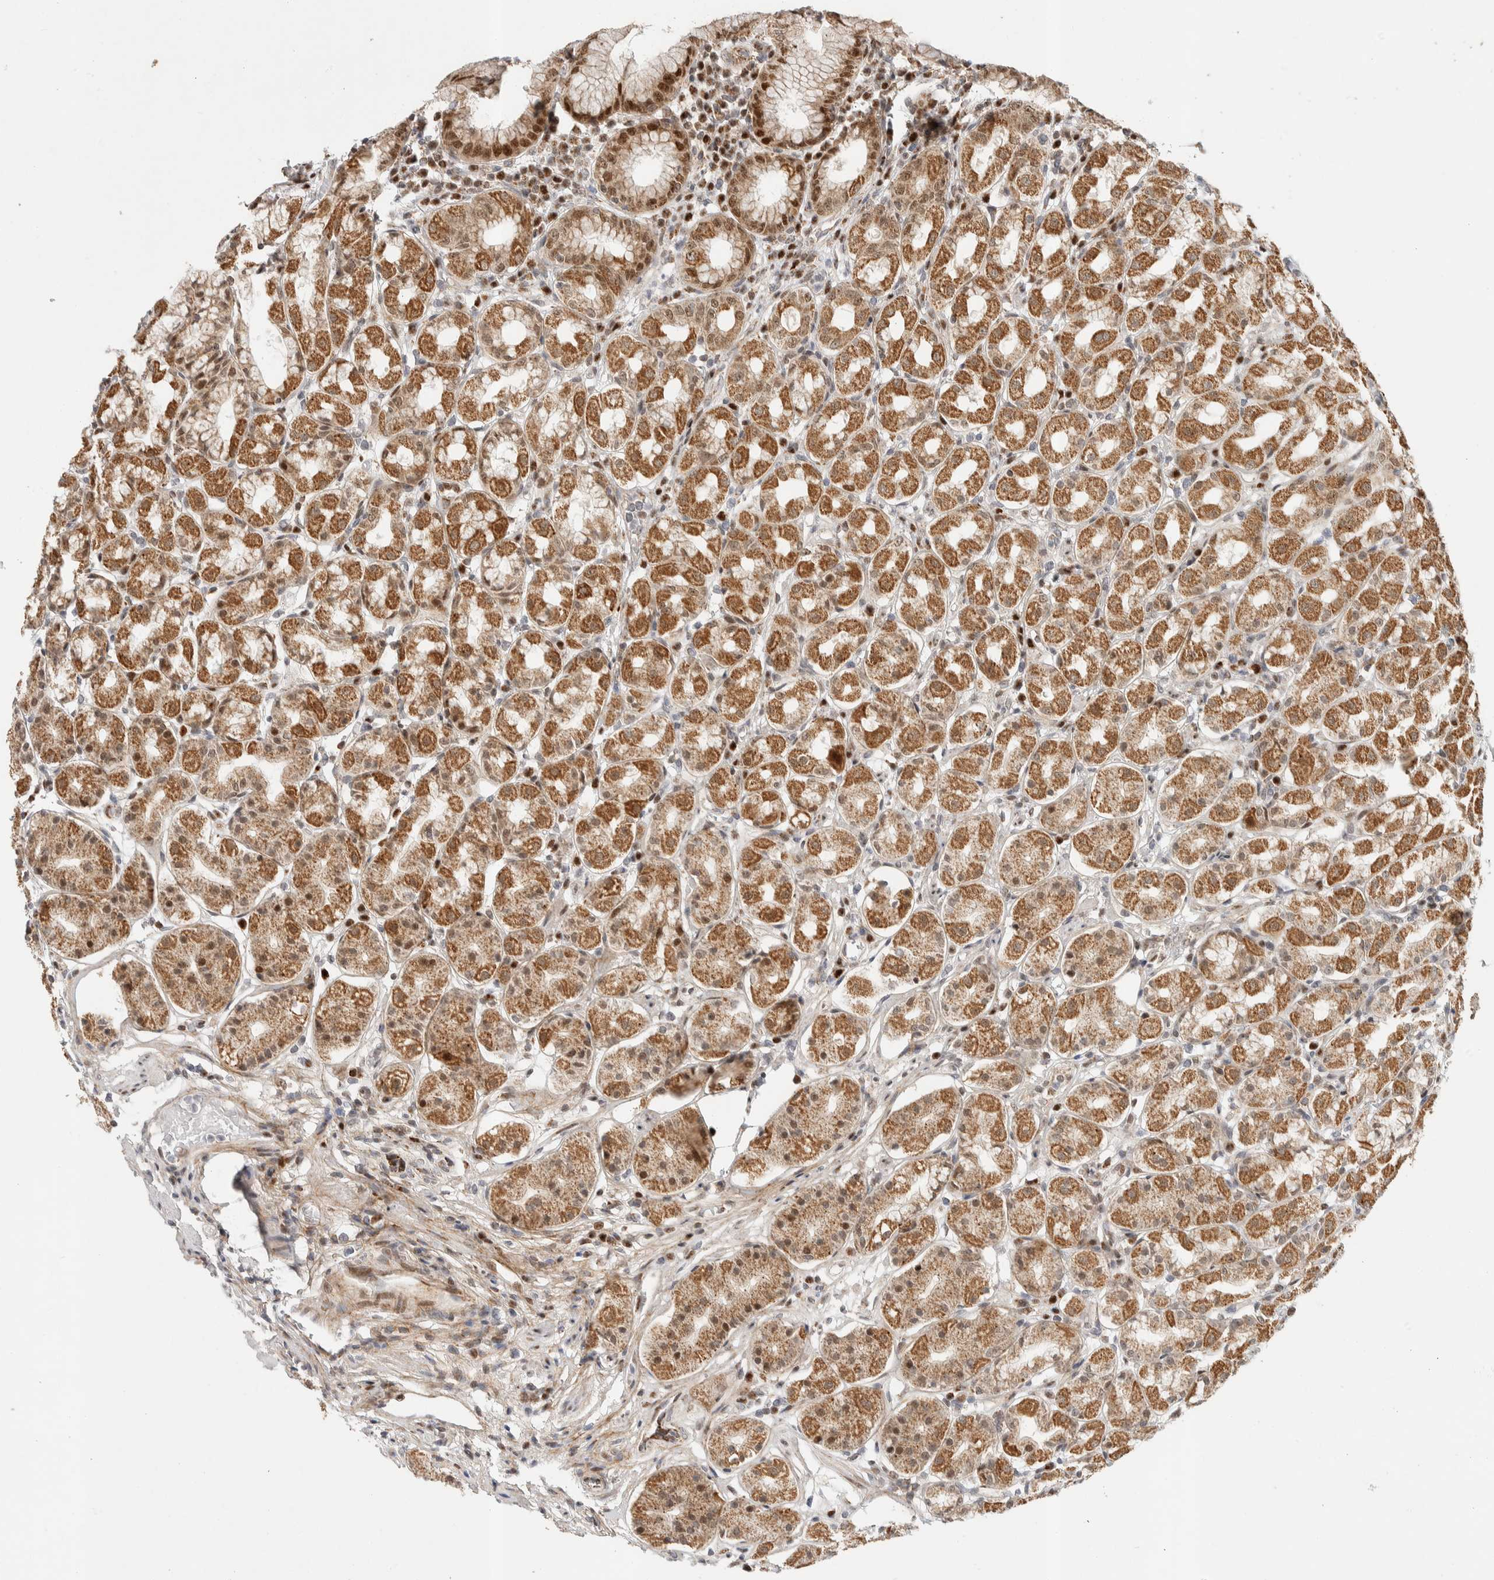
{"staining": {"intensity": "strong", "quantity": "25%-75%", "location": "cytoplasmic/membranous,nuclear"}, "tissue": "stomach", "cell_type": "Glandular cells", "image_type": "normal", "snomed": [{"axis": "morphology", "description": "Normal tissue, NOS"}, {"axis": "topography", "description": "Stomach"}, {"axis": "topography", "description": "Stomach, lower"}], "caption": "DAB immunohistochemical staining of unremarkable human stomach shows strong cytoplasmic/membranous,nuclear protein positivity in about 25%-75% of glandular cells. Using DAB (brown) and hematoxylin (blue) stains, captured at high magnification using brightfield microscopy.", "gene": "TSPAN32", "patient": {"sex": "female", "age": 56}}